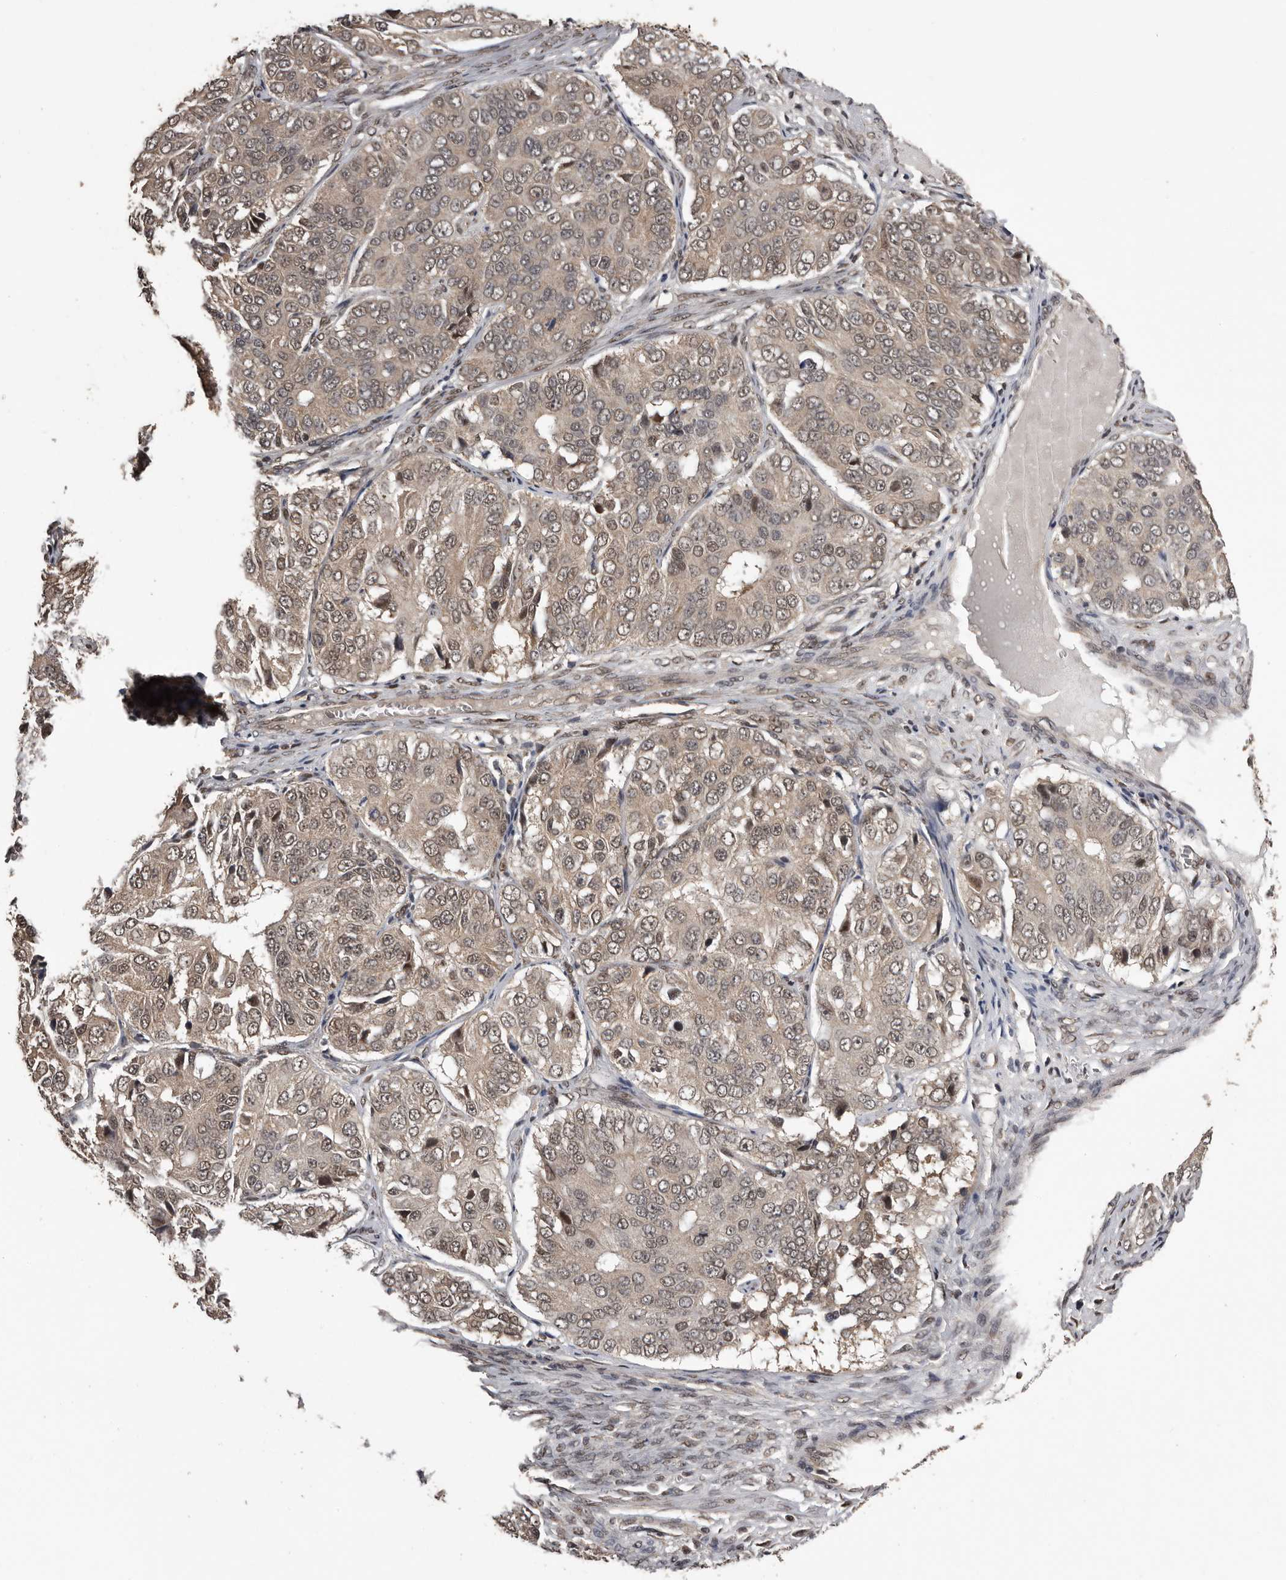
{"staining": {"intensity": "weak", "quantity": "25%-75%", "location": "cytoplasmic/membranous,nuclear"}, "tissue": "ovarian cancer", "cell_type": "Tumor cells", "image_type": "cancer", "snomed": [{"axis": "morphology", "description": "Carcinoma, endometroid"}, {"axis": "topography", "description": "Ovary"}], "caption": "DAB (3,3'-diaminobenzidine) immunohistochemical staining of endometroid carcinoma (ovarian) shows weak cytoplasmic/membranous and nuclear protein expression in approximately 25%-75% of tumor cells. (DAB = brown stain, brightfield microscopy at high magnification).", "gene": "VPS37A", "patient": {"sex": "female", "age": 51}}